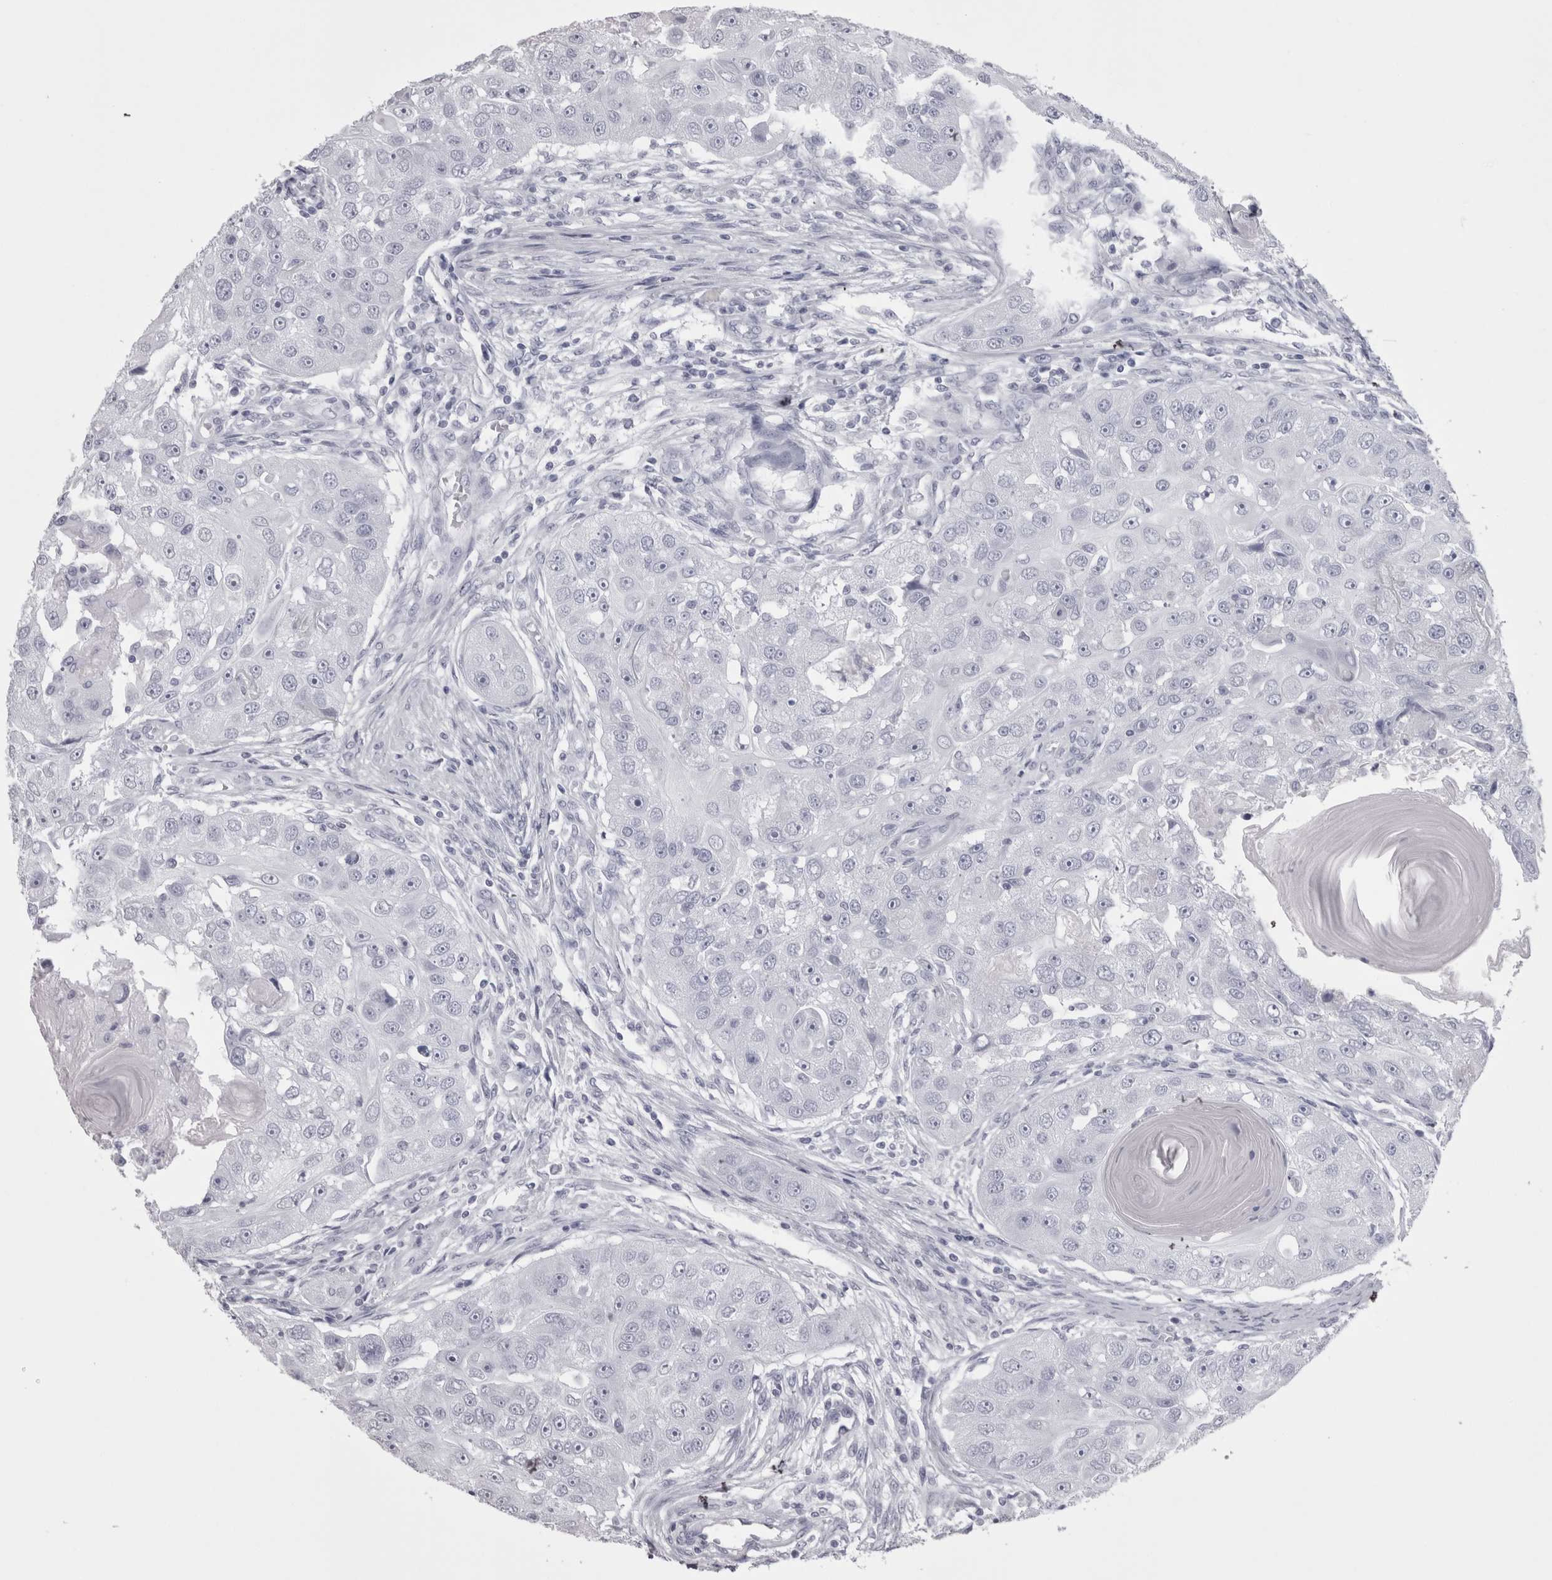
{"staining": {"intensity": "negative", "quantity": "none", "location": "none"}, "tissue": "head and neck cancer", "cell_type": "Tumor cells", "image_type": "cancer", "snomed": [{"axis": "morphology", "description": "Normal tissue, NOS"}, {"axis": "morphology", "description": "Squamous cell carcinoma, NOS"}, {"axis": "topography", "description": "Skeletal muscle"}, {"axis": "topography", "description": "Head-Neck"}], "caption": "The image exhibits no staining of tumor cells in head and neck cancer. The staining is performed using DAB brown chromogen with nuclei counter-stained in using hematoxylin.", "gene": "SKAP1", "patient": {"sex": "male", "age": 51}}